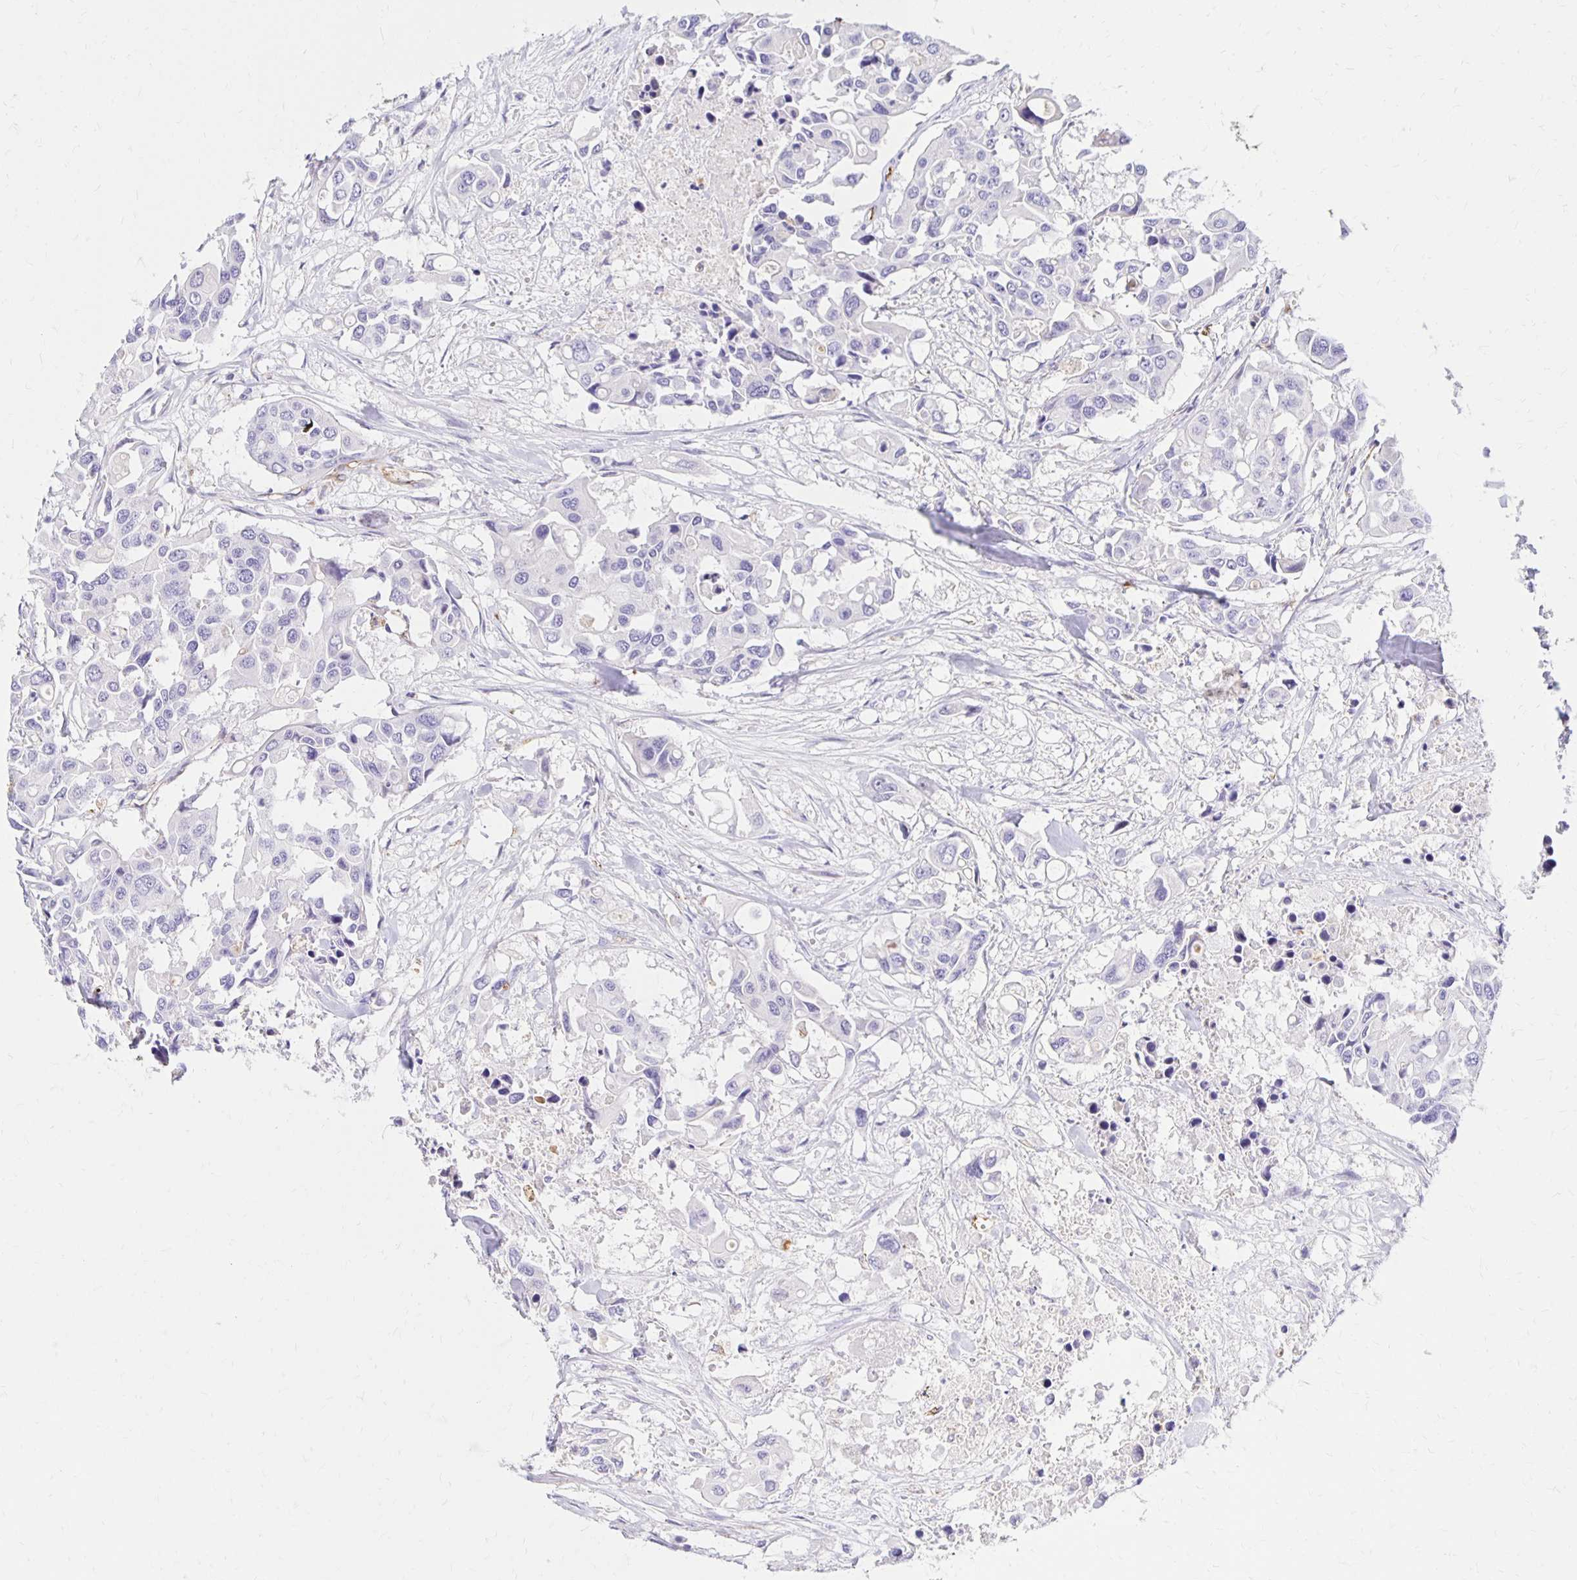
{"staining": {"intensity": "negative", "quantity": "none", "location": "none"}, "tissue": "colorectal cancer", "cell_type": "Tumor cells", "image_type": "cancer", "snomed": [{"axis": "morphology", "description": "Adenocarcinoma, NOS"}, {"axis": "topography", "description": "Colon"}], "caption": "High magnification brightfield microscopy of colorectal cancer (adenocarcinoma) stained with DAB (brown) and counterstained with hematoxylin (blue): tumor cells show no significant expression. (DAB (3,3'-diaminobenzidine) IHC, high magnification).", "gene": "TTYH1", "patient": {"sex": "male", "age": 77}}